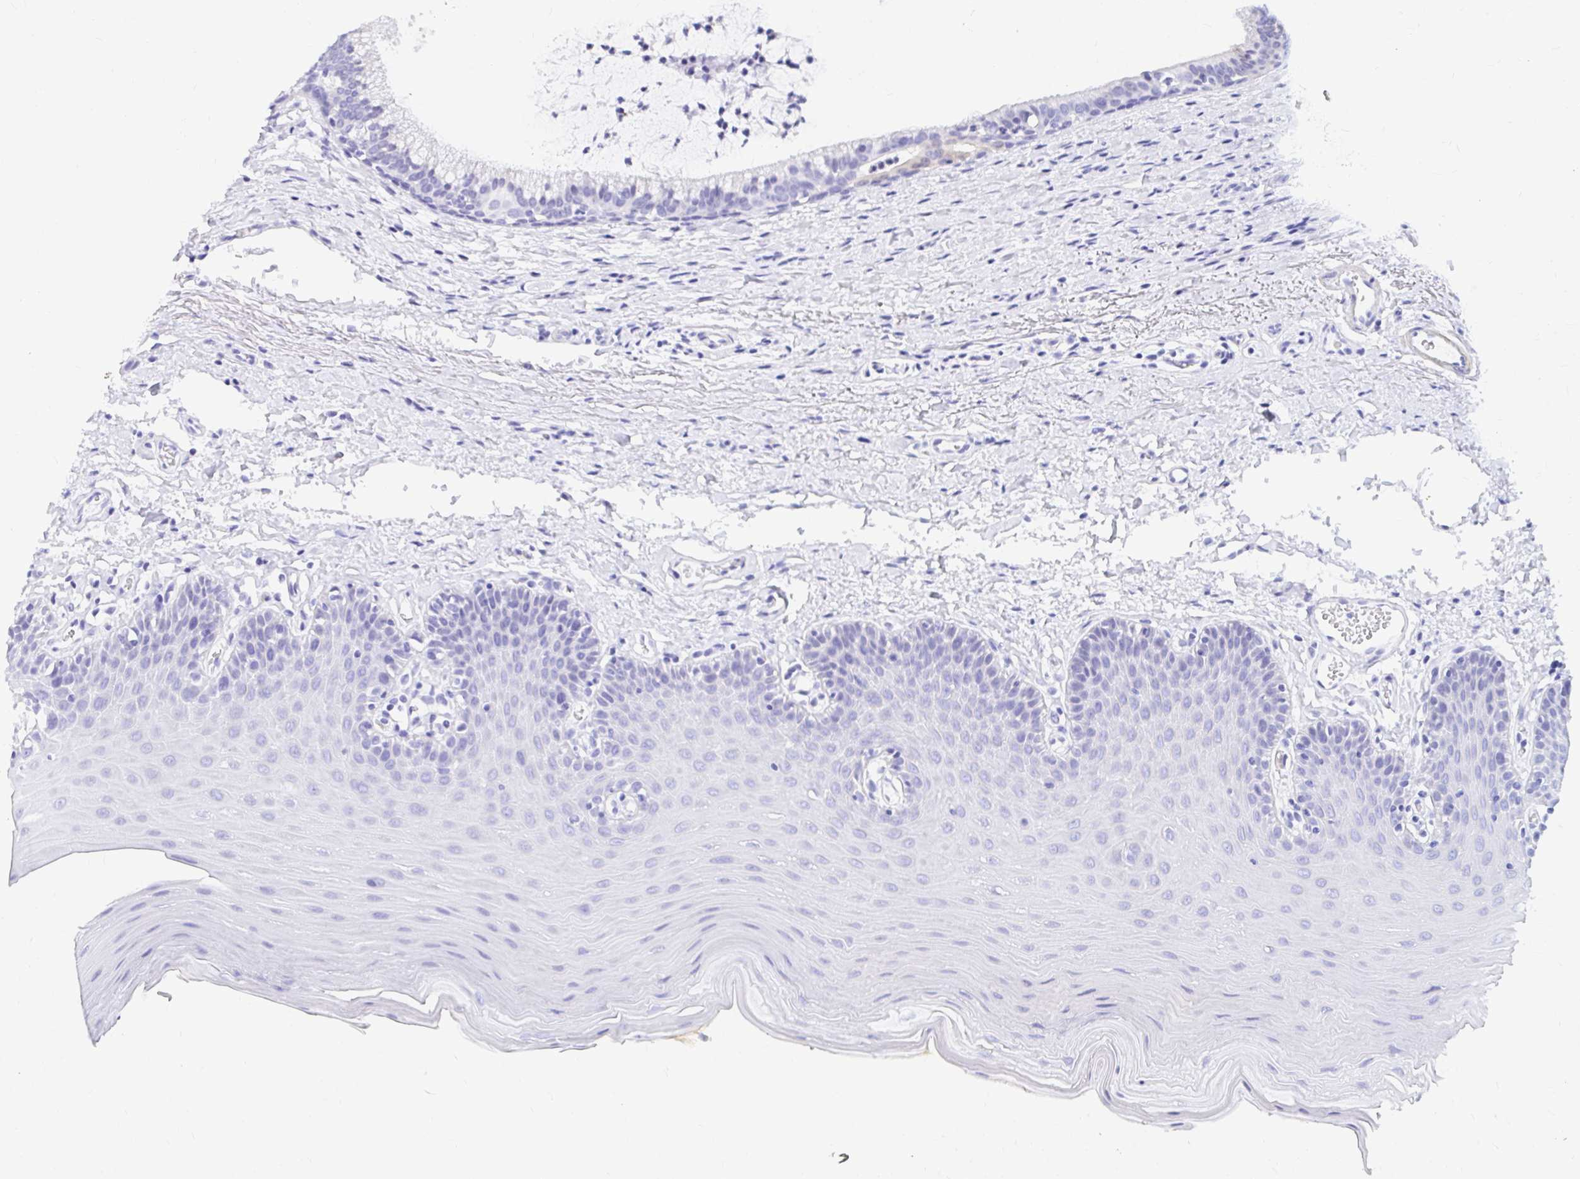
{"staining": {"intensity": "negative", "quantity": "none", "location": "none"}, "tissue": "oral mucosa", "cell_type": "Squamous epithelial cells", "image_type": "normal", "snomed": [{"axis": "morphology", "description": "Normal tissue, NOS"}, {"axis": "morphology", "description": "Adenocarcinoma, NOS"}, {"axis": "topography", "description": "Oral tissue"}, {"axis": "topography", "description": "Head-Neck"}], "caption": "Immunohistochemical staining of normal human oral mucosa shows no significant staining in squamous epithelial cells. (DAB (3,3'-diaminobenzidine) IHC, high magnification).", "gene": "PPP1R1B", "patient": {"sex": "female", "age": 57}}